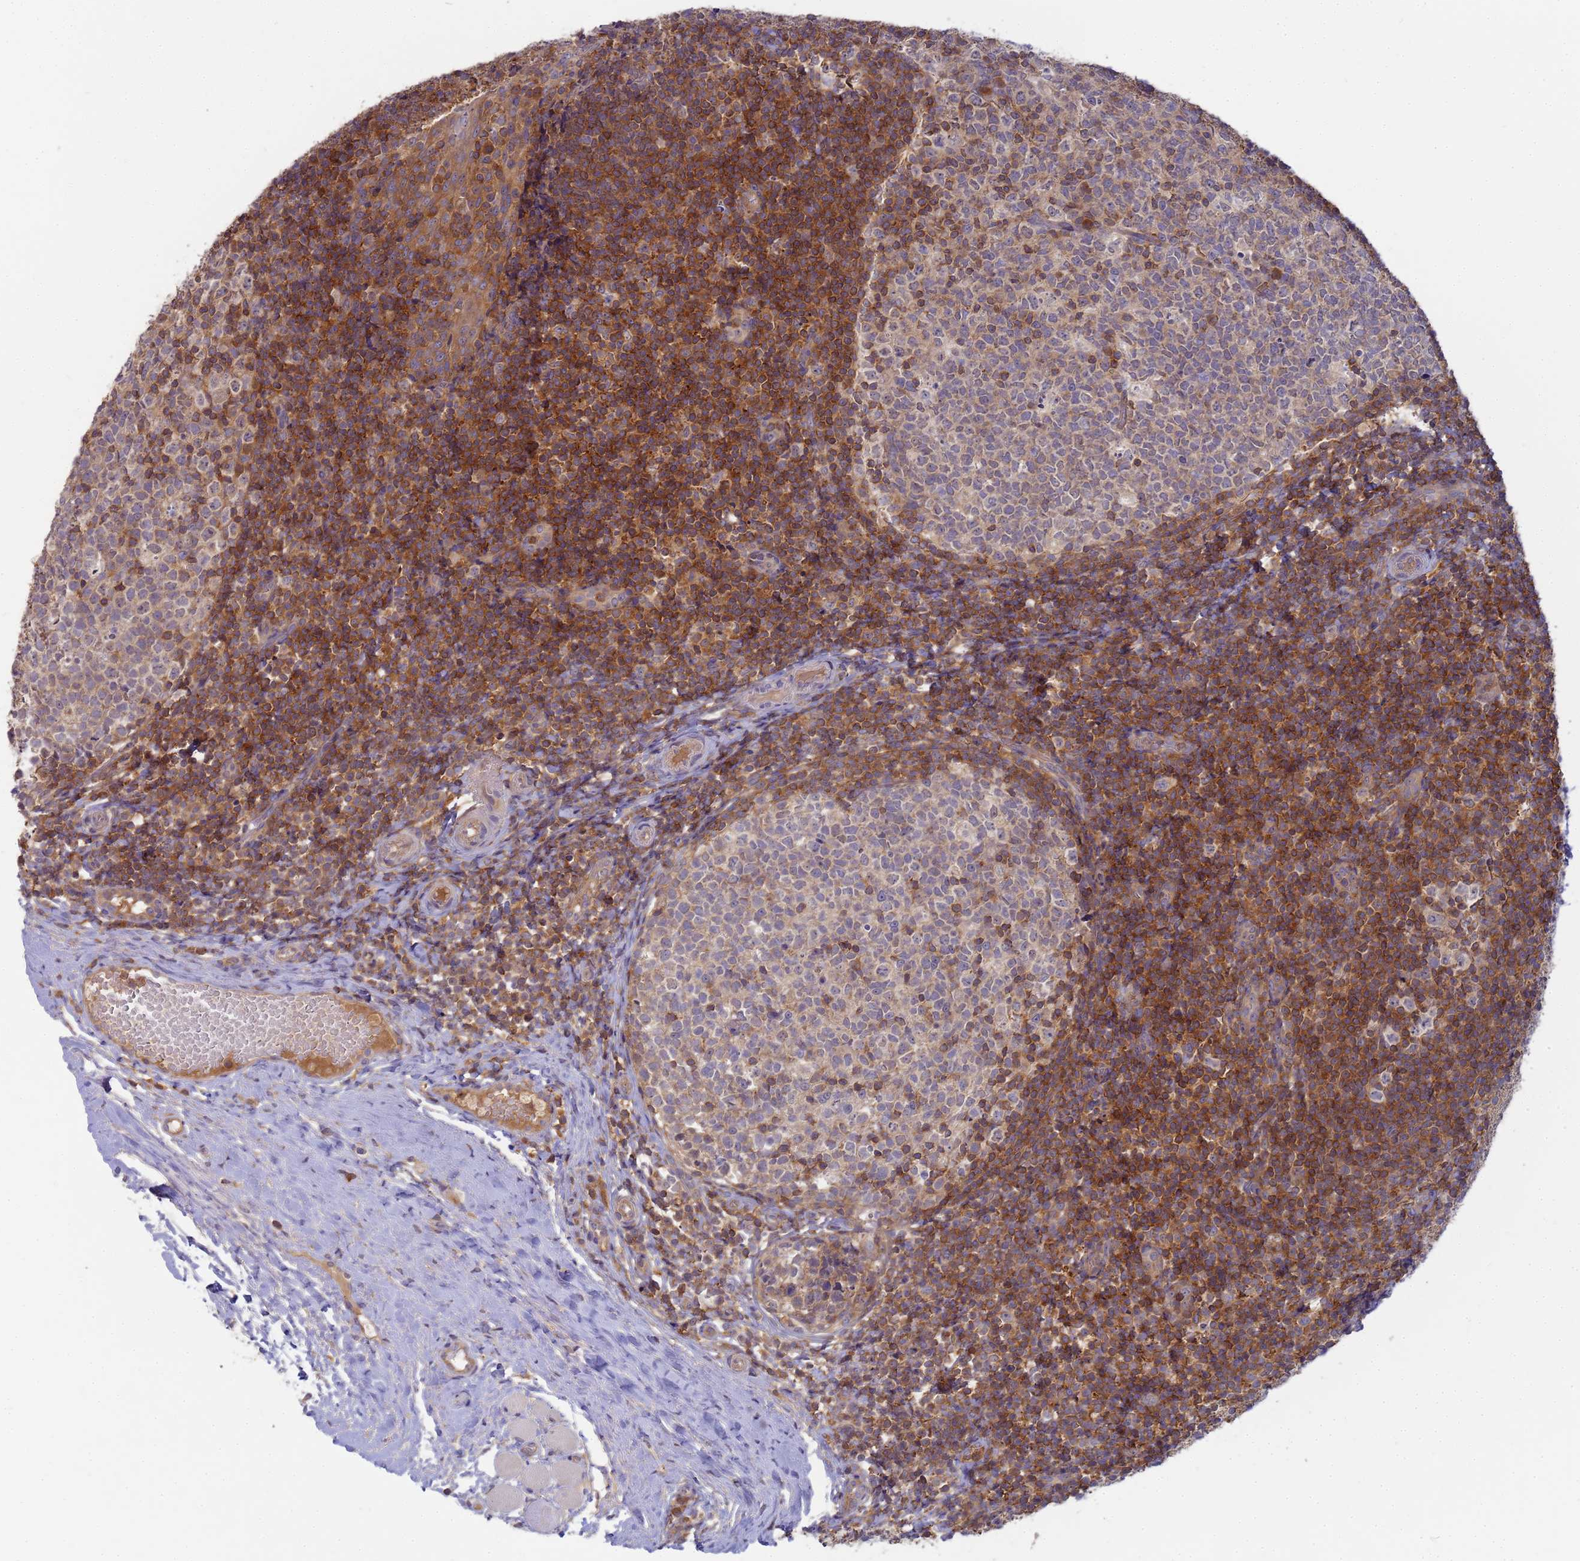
{"staining": {"intensity": "moderate", "quantity": "<25%", "location": "cytoplasmic/membranous"}, "tissue": "tonsil", "cell_type": "Germinal center cells", "image_type": "normal", "snomed": [{"axis": "morphology", "description": "Normal tissue, NOS"}, {"axis": "topography", "description": "Tonsil"}], "caption": "Germinal center cells show low levels of moderate cytoplasmic/membranous positivity in about <25% of cells in benign human tonsil.", "gene": "SHARPIN", "patient": {"sex": "female", "age": 19}}